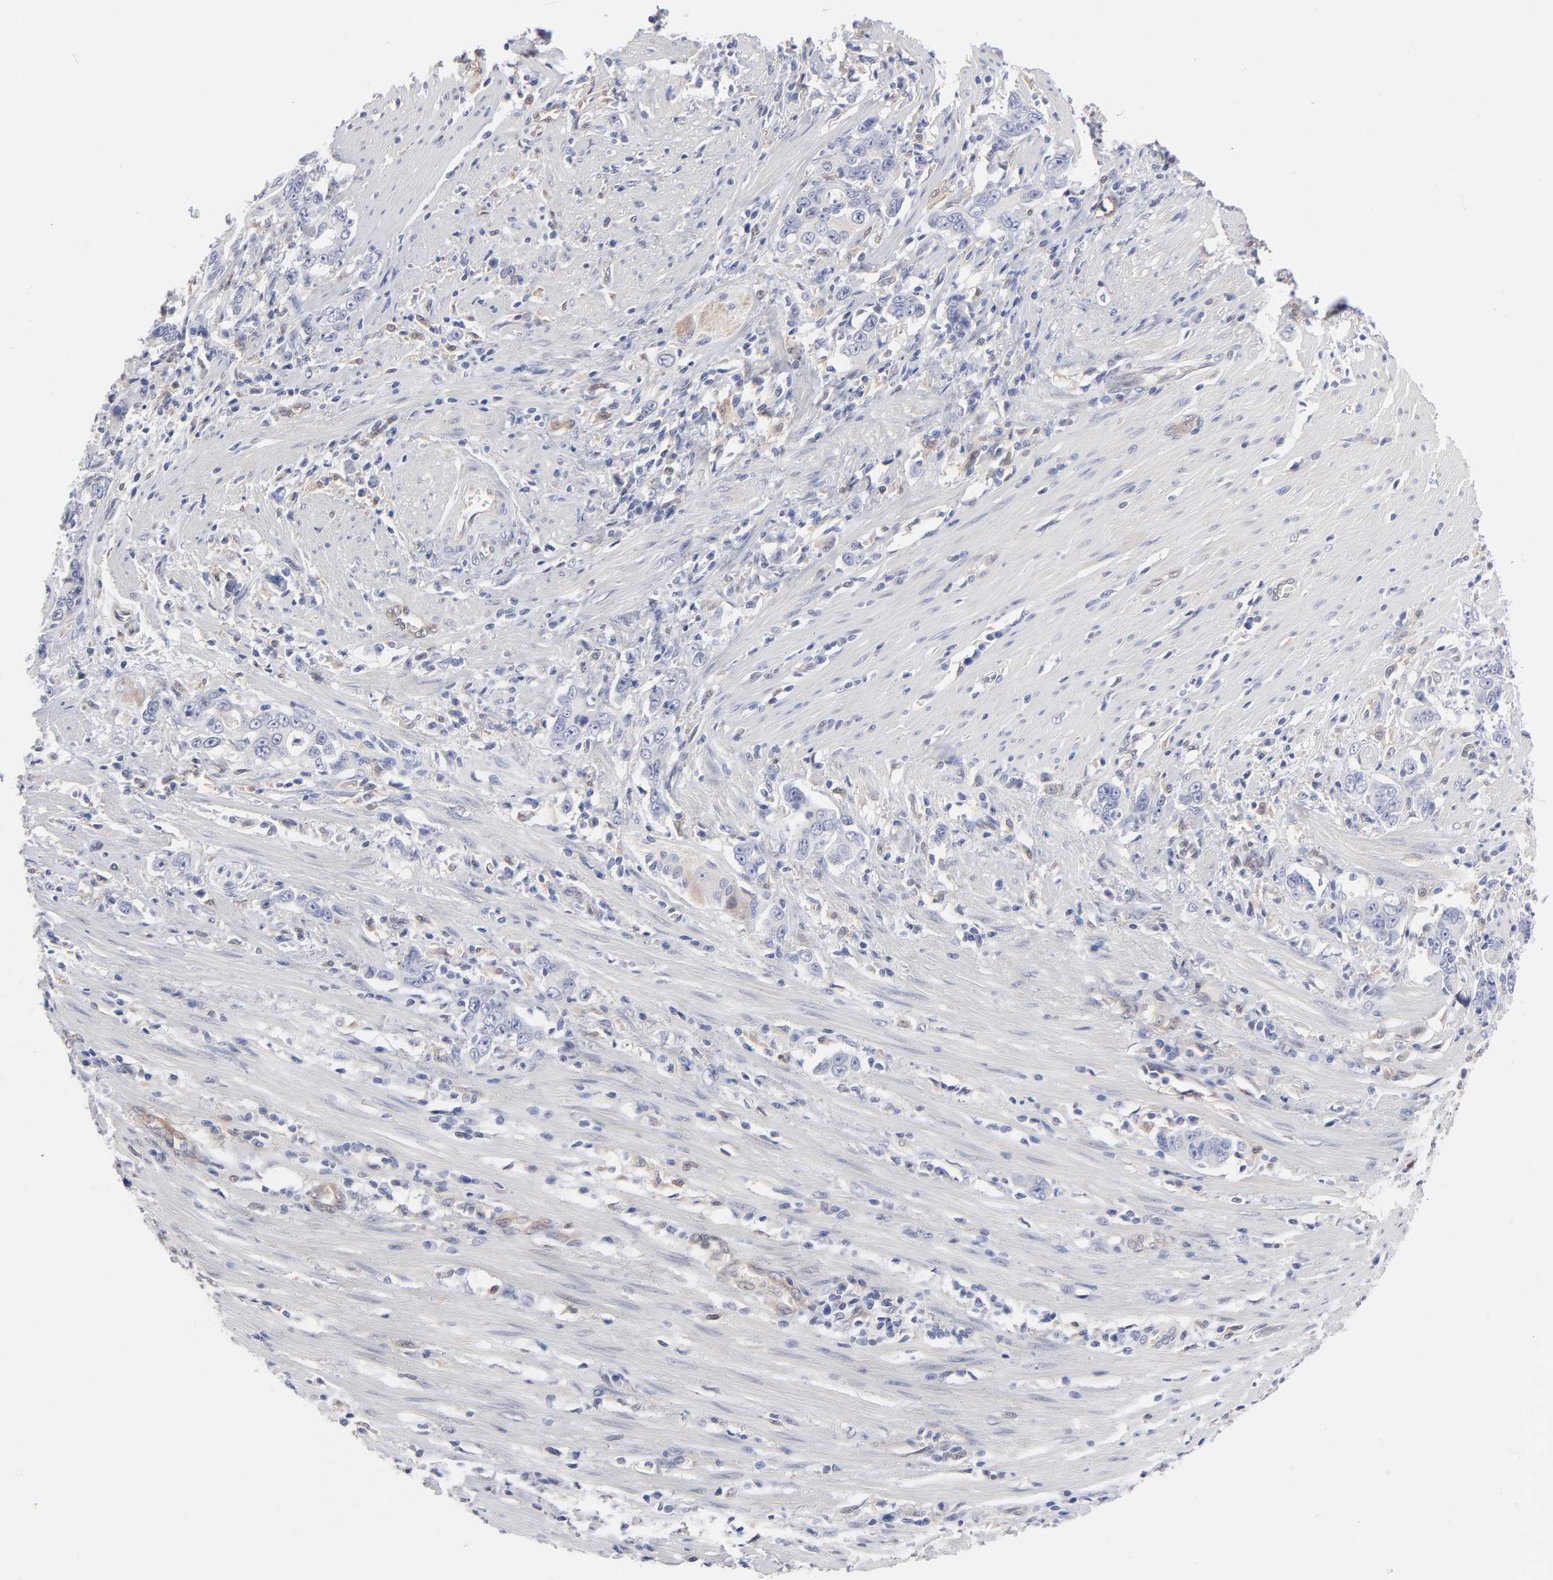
{"staining": {"intensity": "negative", "quantity": "none", "location": "none"}, "tissue": "stomach cancer", "cell_type": "Tumor cells", "image_type": "cancer", "snomed": [{"axis": "morphology", "description": "Adenocarcinoma, NOS"}, {"axis": "topography", "description": "Stomach, lower"}], "caption": "This is a image of IHC staining of stomach cancer, which shows no staining in tumor cells. (DAB immunohistochemistry (IHC) visualized using brightfield microscopy, high magnification).", "gene": "ARRB1", "patient": {"sex": "female", "age": 72}}